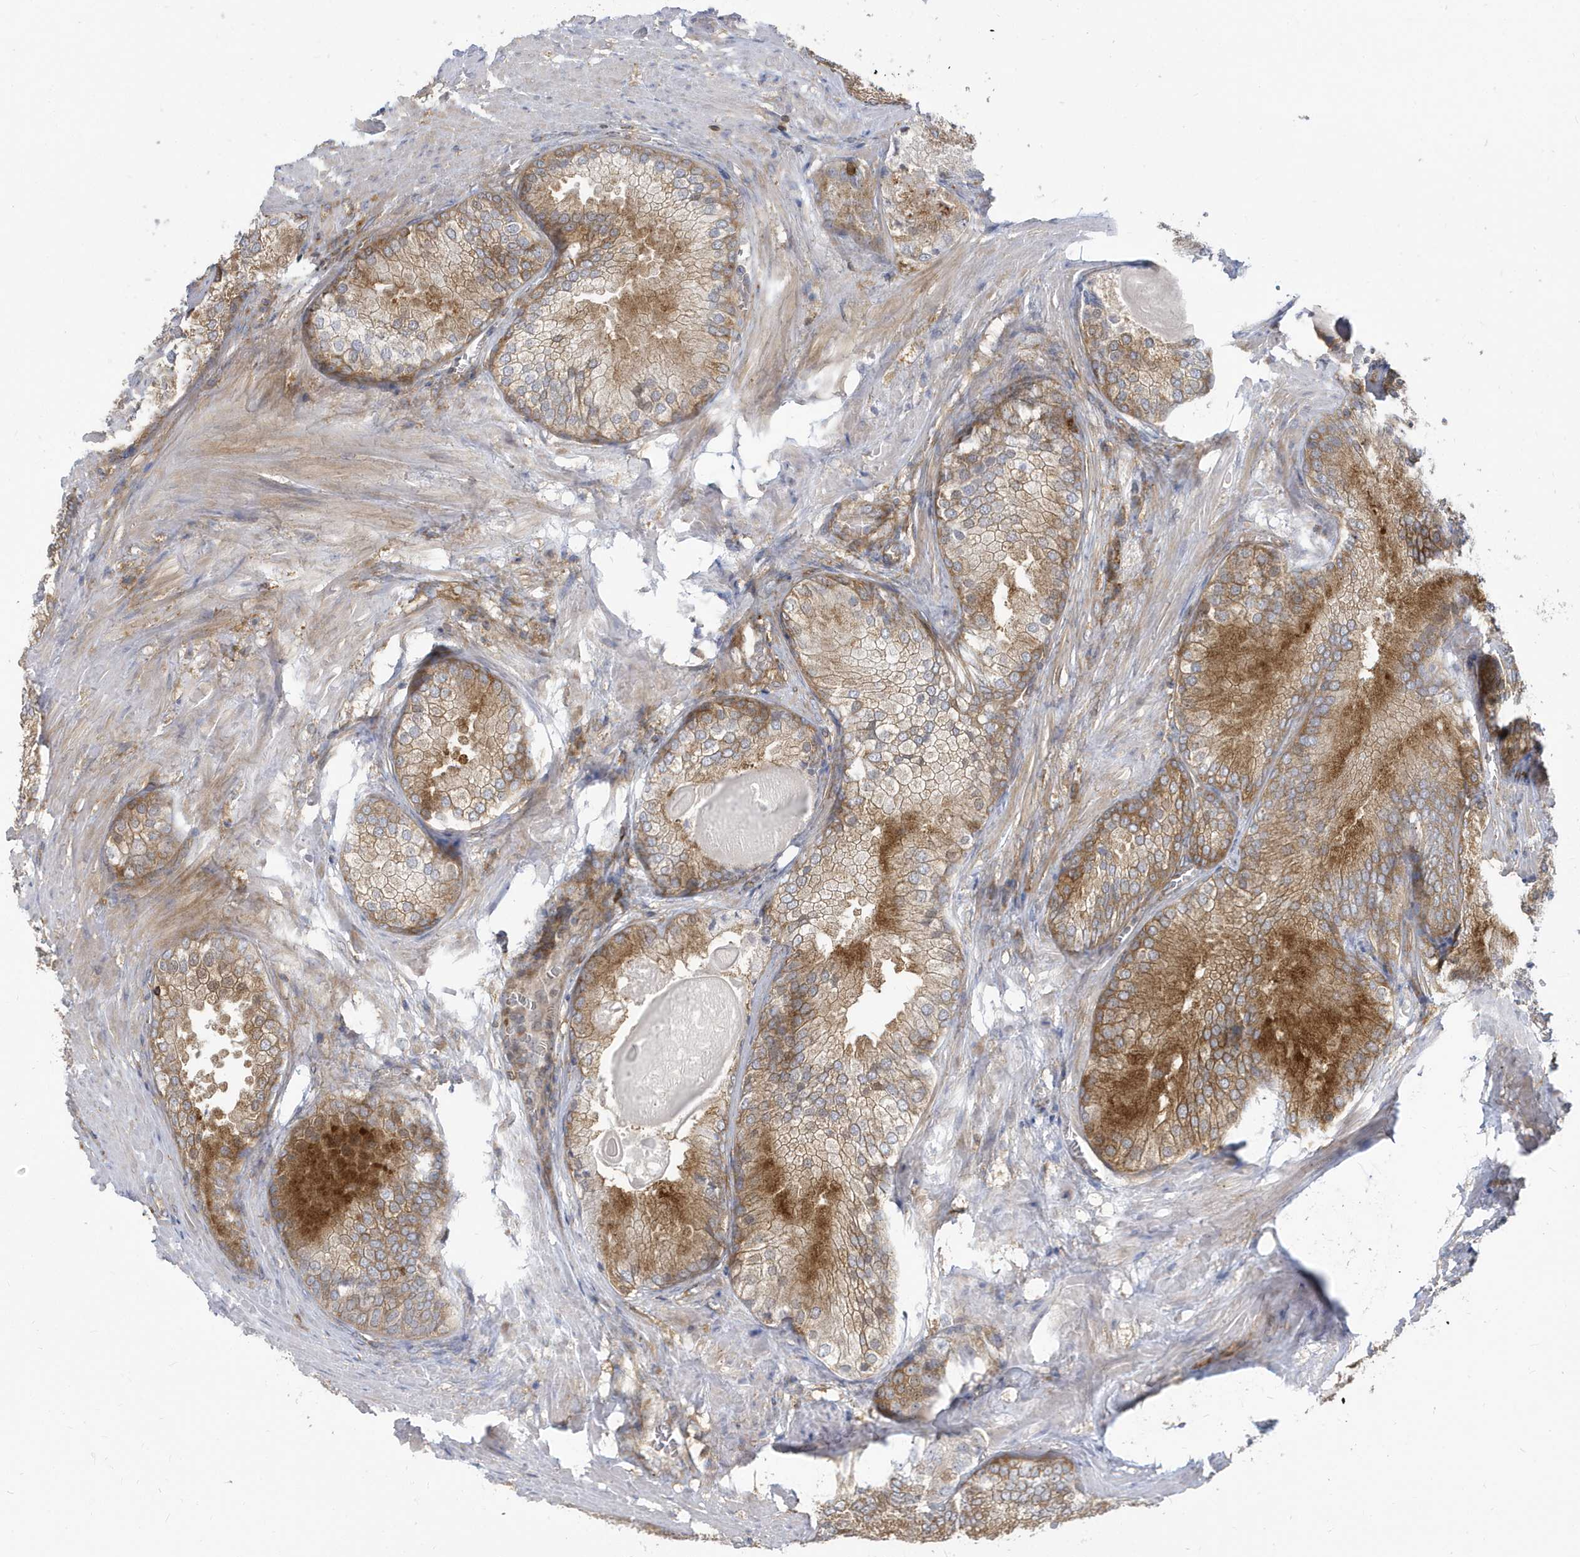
{"staining": {"intensity": "moderate", "quantity": ">75%", "location": "cytoplasmic/membranous,nuclear"}, "tissue": "prostate cancer", "cell_type": "Tumor cells", "image_type": "cancer", "snomed": [{"axis": "morphology", "description": "Adenocarcinoma, High grade"}, {"axis": "topography", "description": "Prostate"}], "caption": "Human prostate cancer stained for a protein (brown) shows moderate cytoplasmic/membranous and nuclear positive staining in approximately >75% of tumor cells.", "gene": "STAM", "patient": {"sex": "male", "age": 66}}